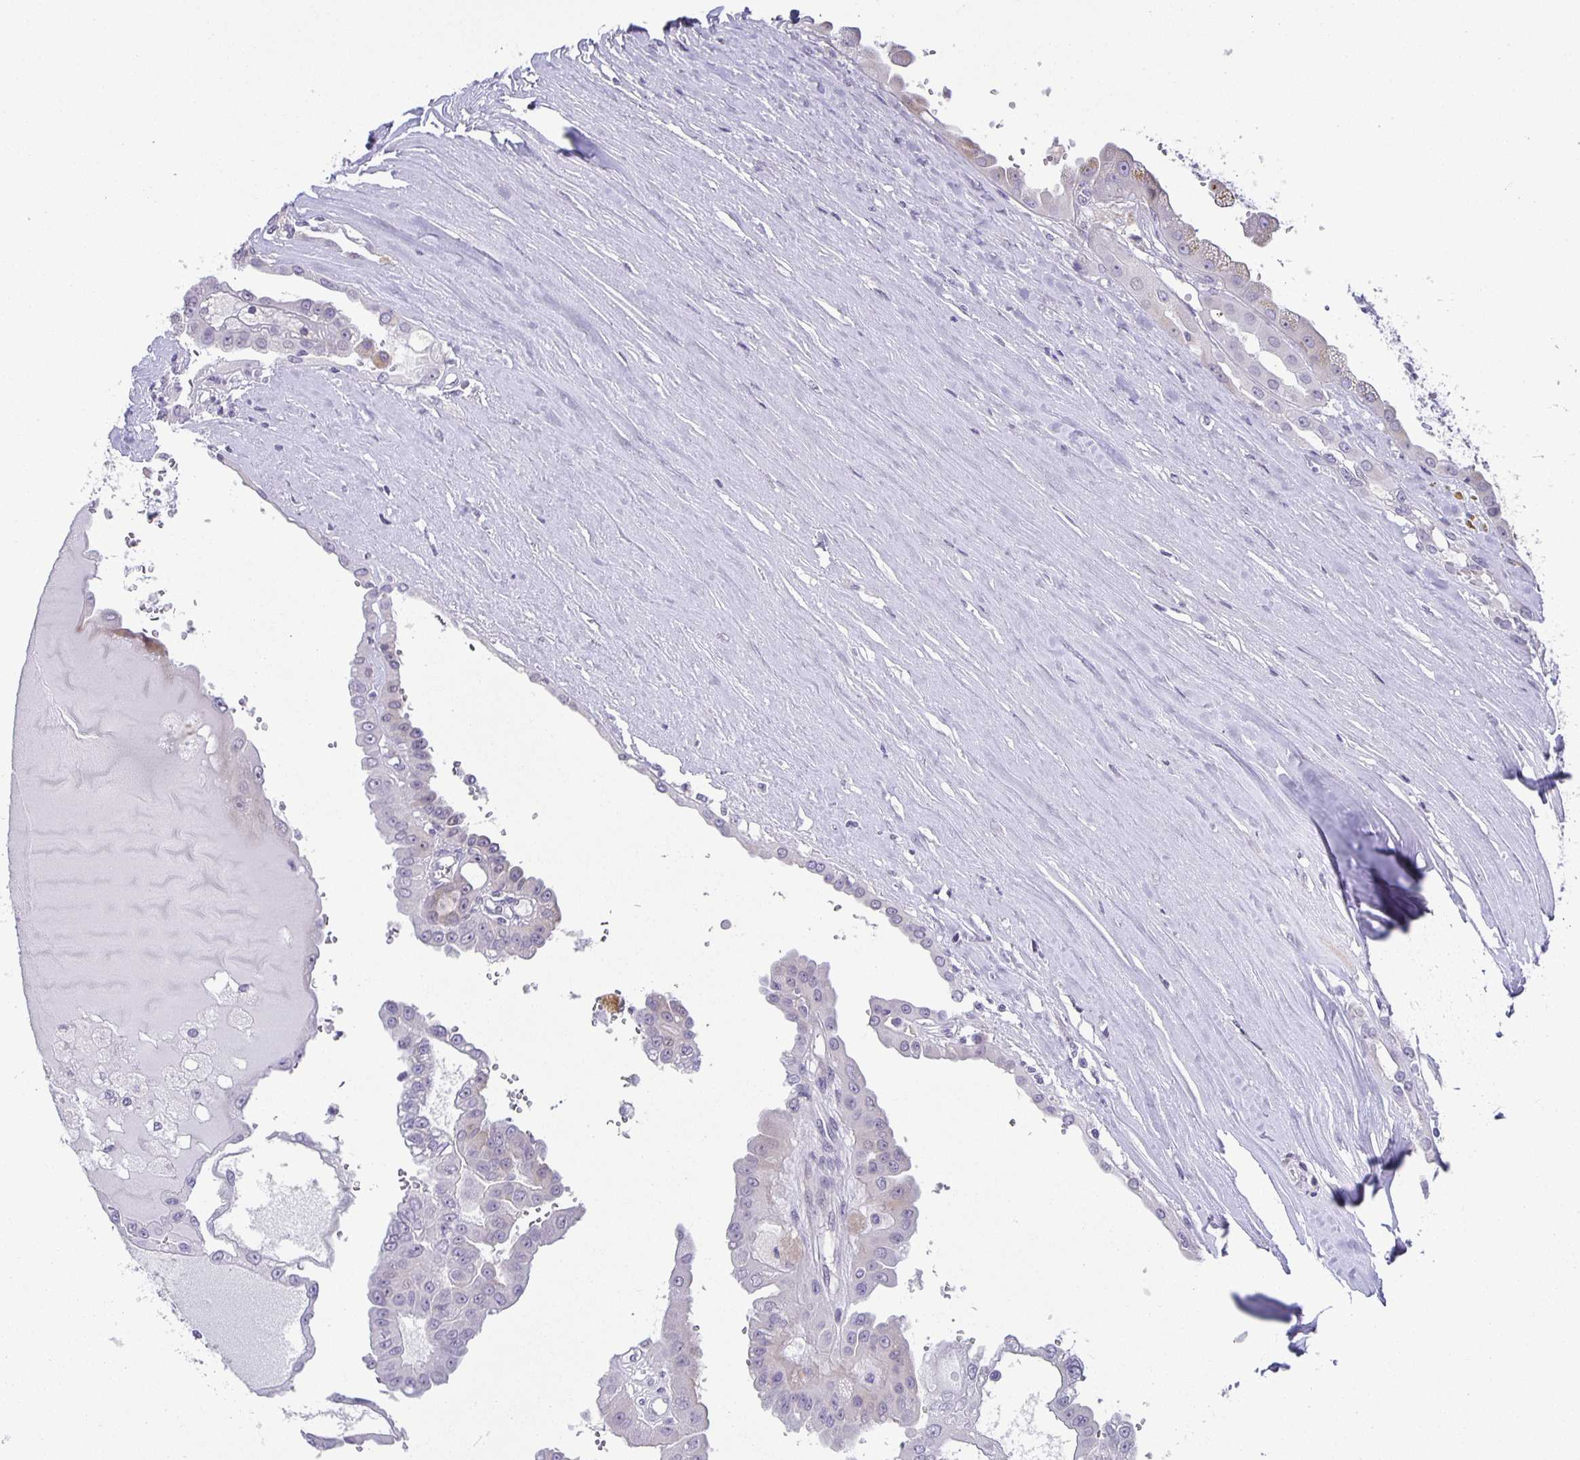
{"staining": {"intensity": "negative", "quantity": "none", "location": "none"}, "tissue": "renal cancer", "cell_type": "Tumor cells", "image_type": "cancer", "snomed": [{"axis": "morphology", "description": "Adenocarcinoma, NOS"}, {"axis": "topography", "description": "Kidney"}], "caption": "IHC photomicrograph of neoplastic tissue: renal cancer stained with DAB demonstrates no significant protein staining in tumor cells. (DAB (3,3'-diaminobenzidine) immunohistochemistry visualized using brightfield microscopy, high magnification).", "gene": "PHRF1", "patient": {"sex": "male", "age": 58}}